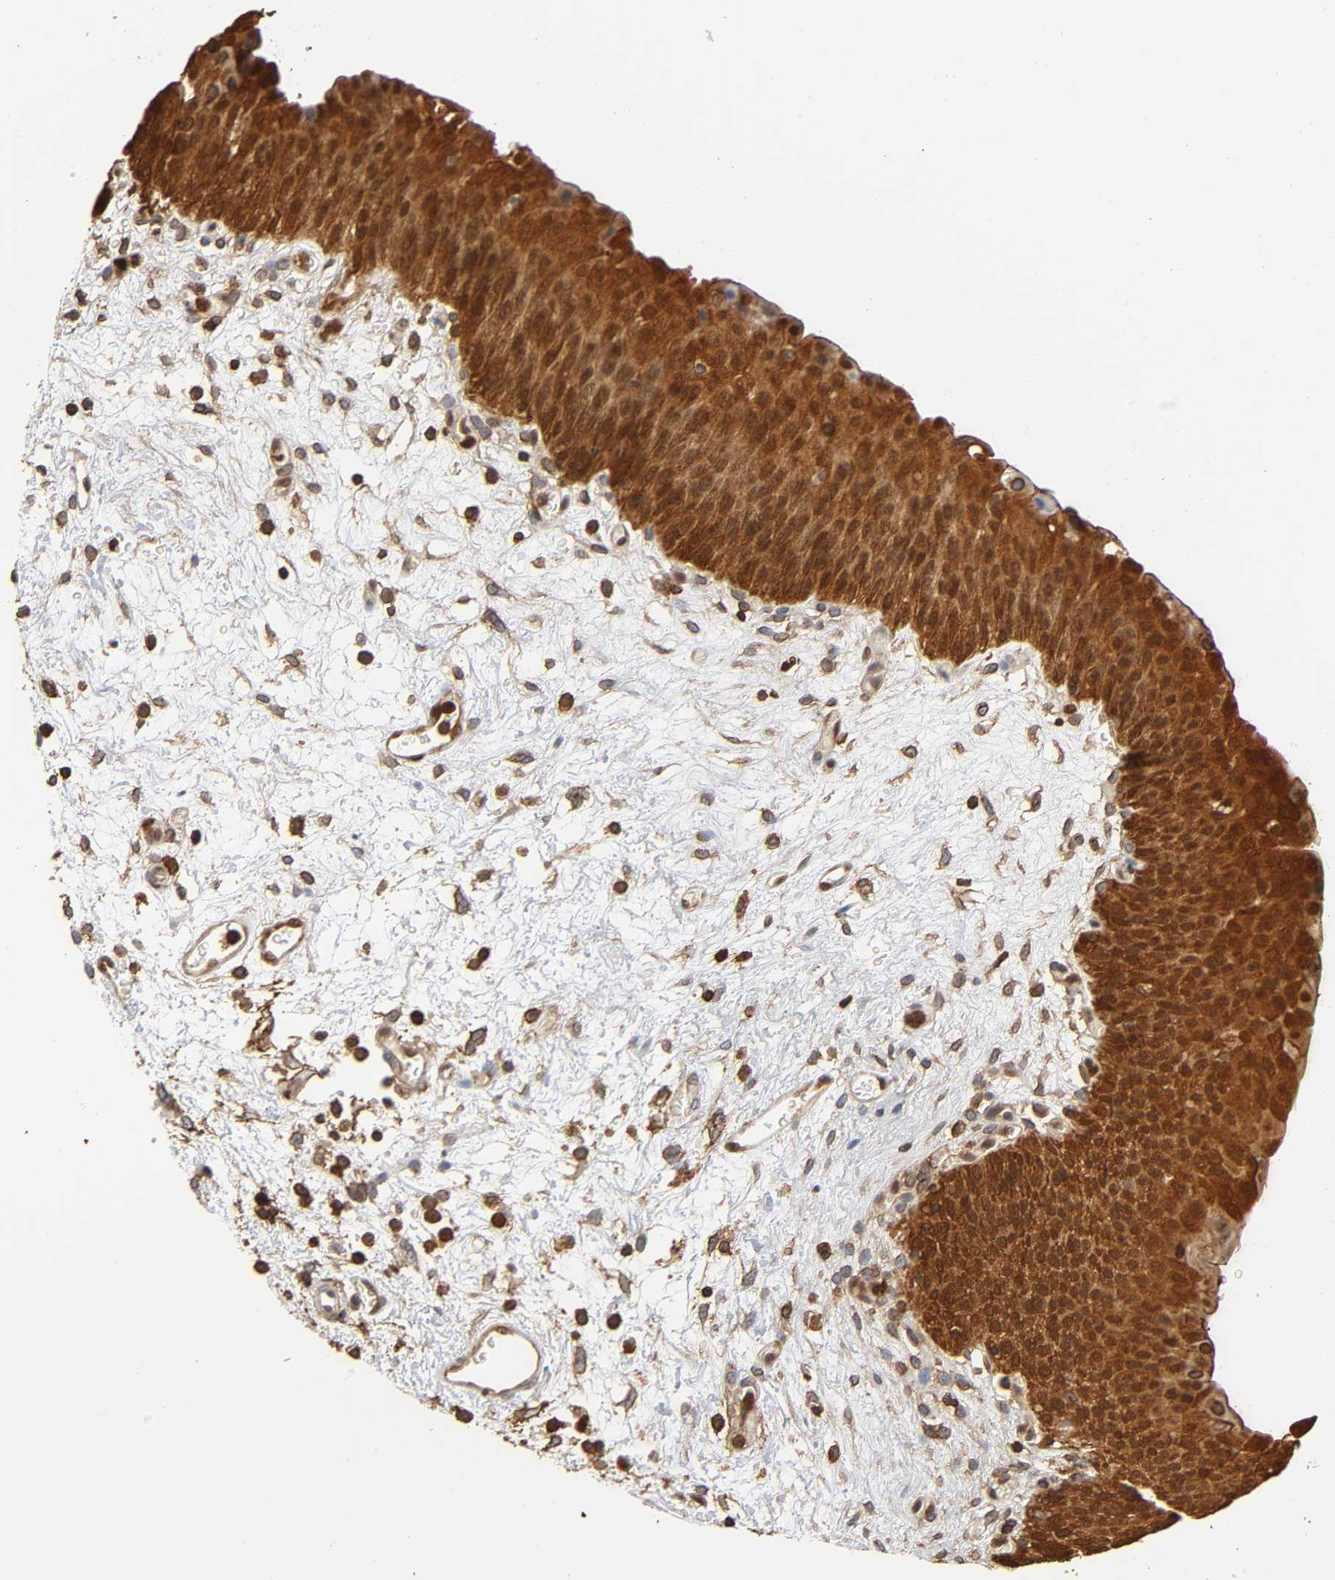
{"staining": {"intensity": "strong", "quantity": ">75%", "location": "cytoplasmic/membranous,nuclear"}, "tissue": "urinary bladder", "cell_type": "Urothelial cells", "image_type": "normal", "snomed": [{"axis": "morphology", "description": "Normal tissue, NOS"}, {"axis": "morphology", "description": "Dysplasia, NOS"}, {"axis": "topography", "description": "Urinary bladder"}], "caption": "Immunohistochemistry (IHC) image of normal urinary bladder: human urinary bladder stained using immunohistochemistry (IHC) exhibits high levels of strong protein expression localized specifically in the cytoplasmic/membranous,nuclear of urothelial cells, appearing as a cytoplasmic/membranous,nuclear brown color.", "gene": "ANXA11", "patient": {"sex": "male", "age": 35}}